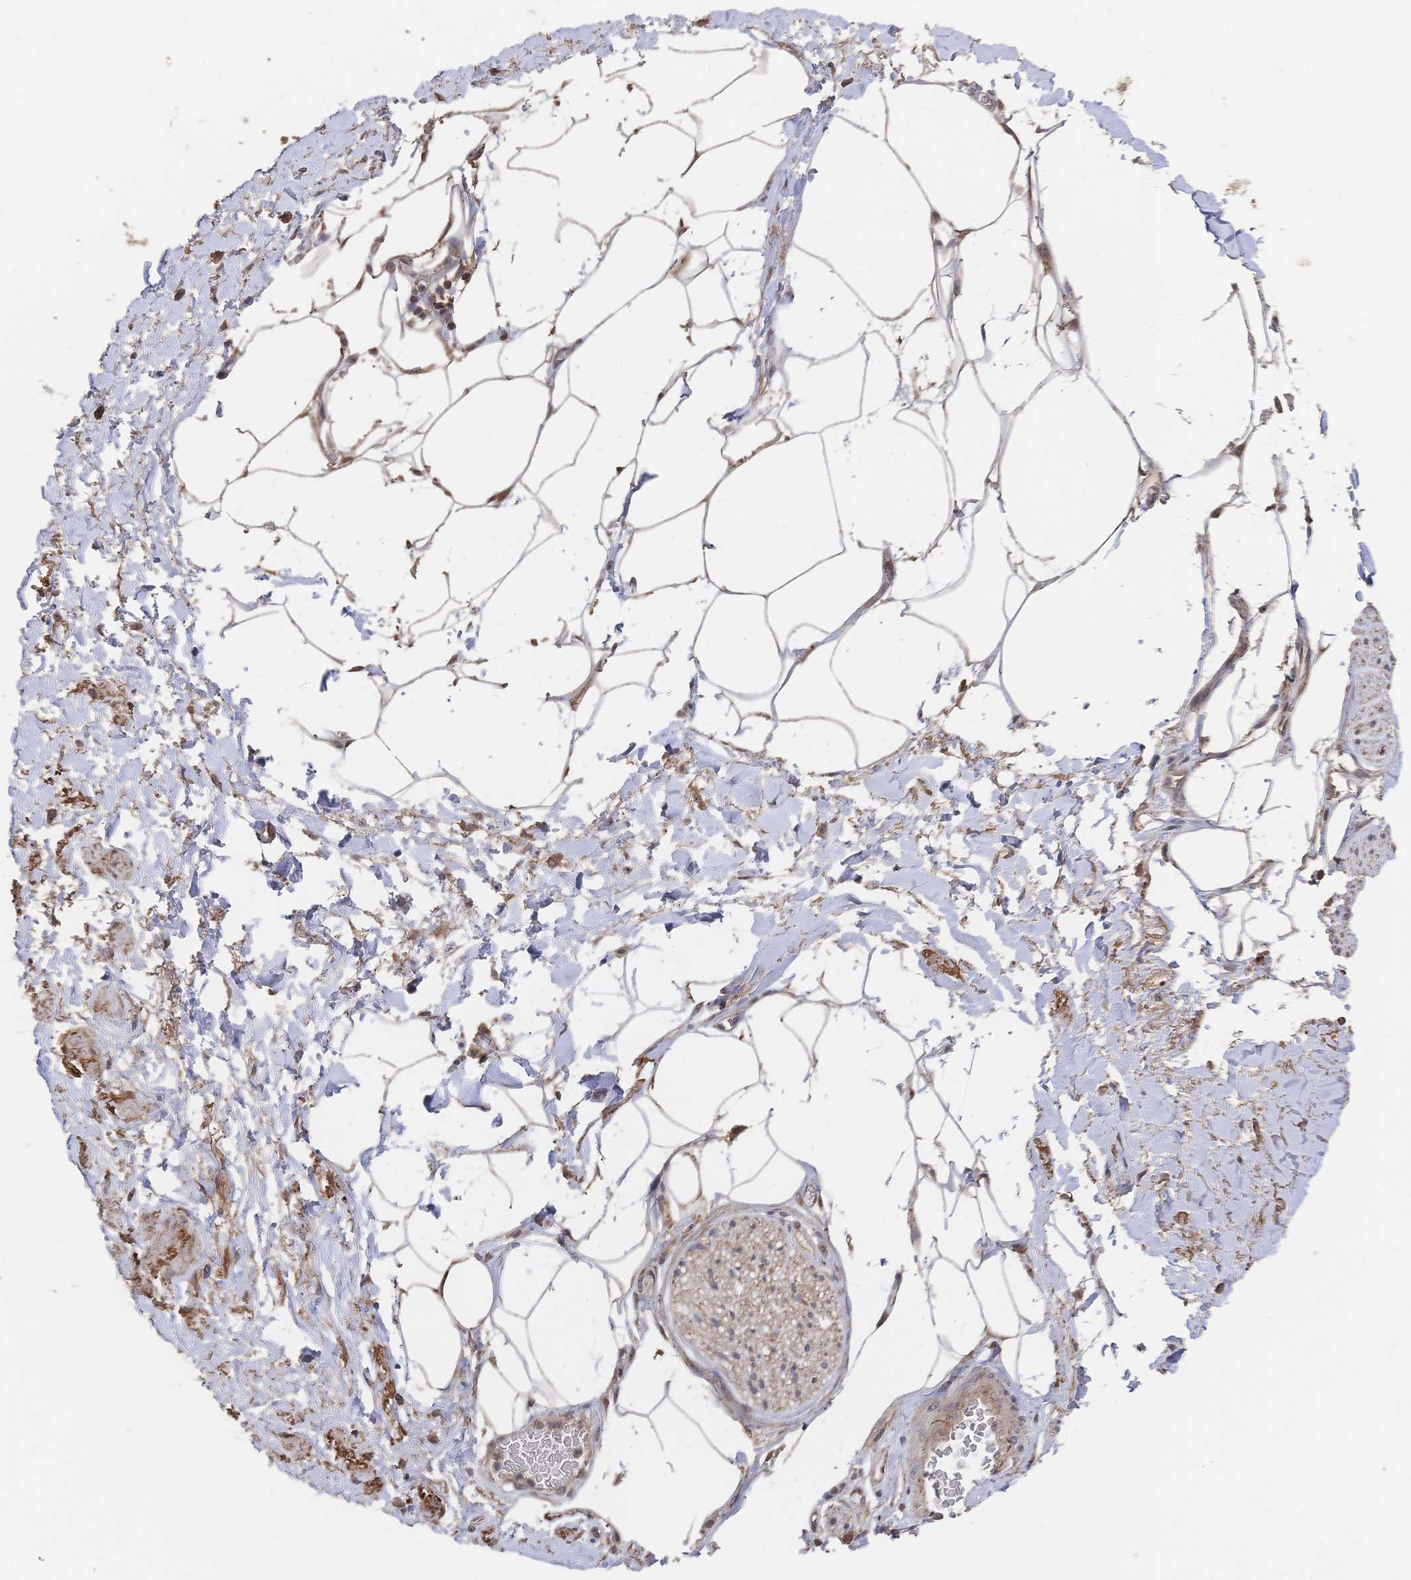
{"staining": {"intensity": "moderate", "quantity": ">75%", "location": "cytoplasmic/membranous"}, "tissue": "adipose tissue", "cell_type": "Adipocytes", "image_type": "normal", "snomed": [{"axis": "morphology", "description": "Normal tissue, NOS"}, {"axis": "topography", "description": "Vagina"}, {"axis": "topography", "description": "Peripheral nerve tissue"}], "caption": "Protein staining of normal adipose tissue shows moderate cytoplasmic/membranous staining in about >75% of adipocytes.", "gene": "DNAJA4", "patient": {"sex": "female", "age": 71}}